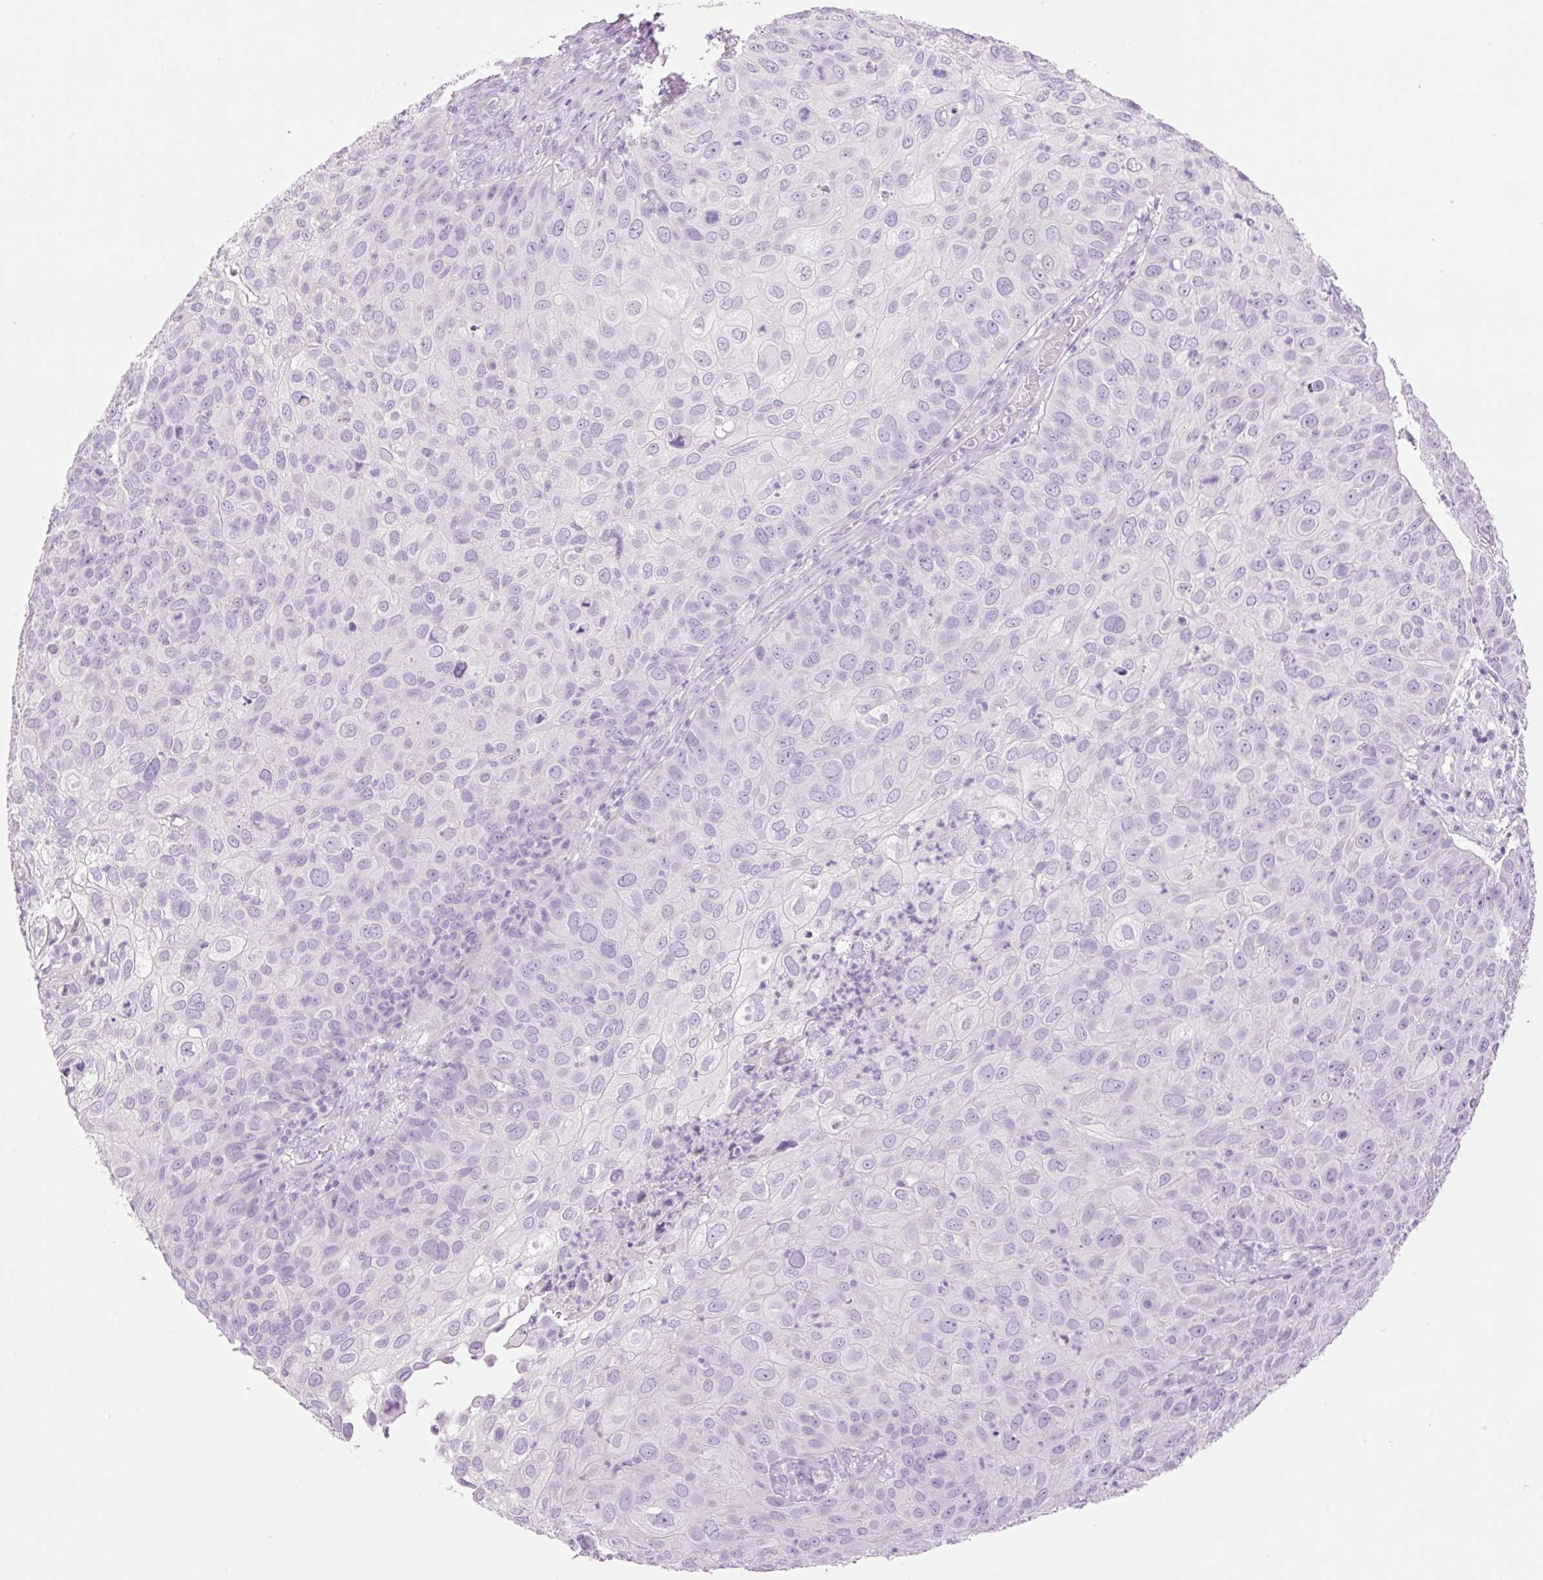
{"staining": {"intensity": "negative", "quantity": "none", "location": "none"}, "tissue": "skin cancer", "cell_type": "Tumor cells", "image_type": "cancer", "snomed": [{"axis": "morphology", "description": "Squamous cell carcinoma, NOS"}, {"axis": "topography", "description": "Skin"}], "caption": "Photomicrograph shows no significant protein expression in tumor cells of skin cancer.", "gene": "SP140L", "patient": {"sex": "male", "age": 87}}